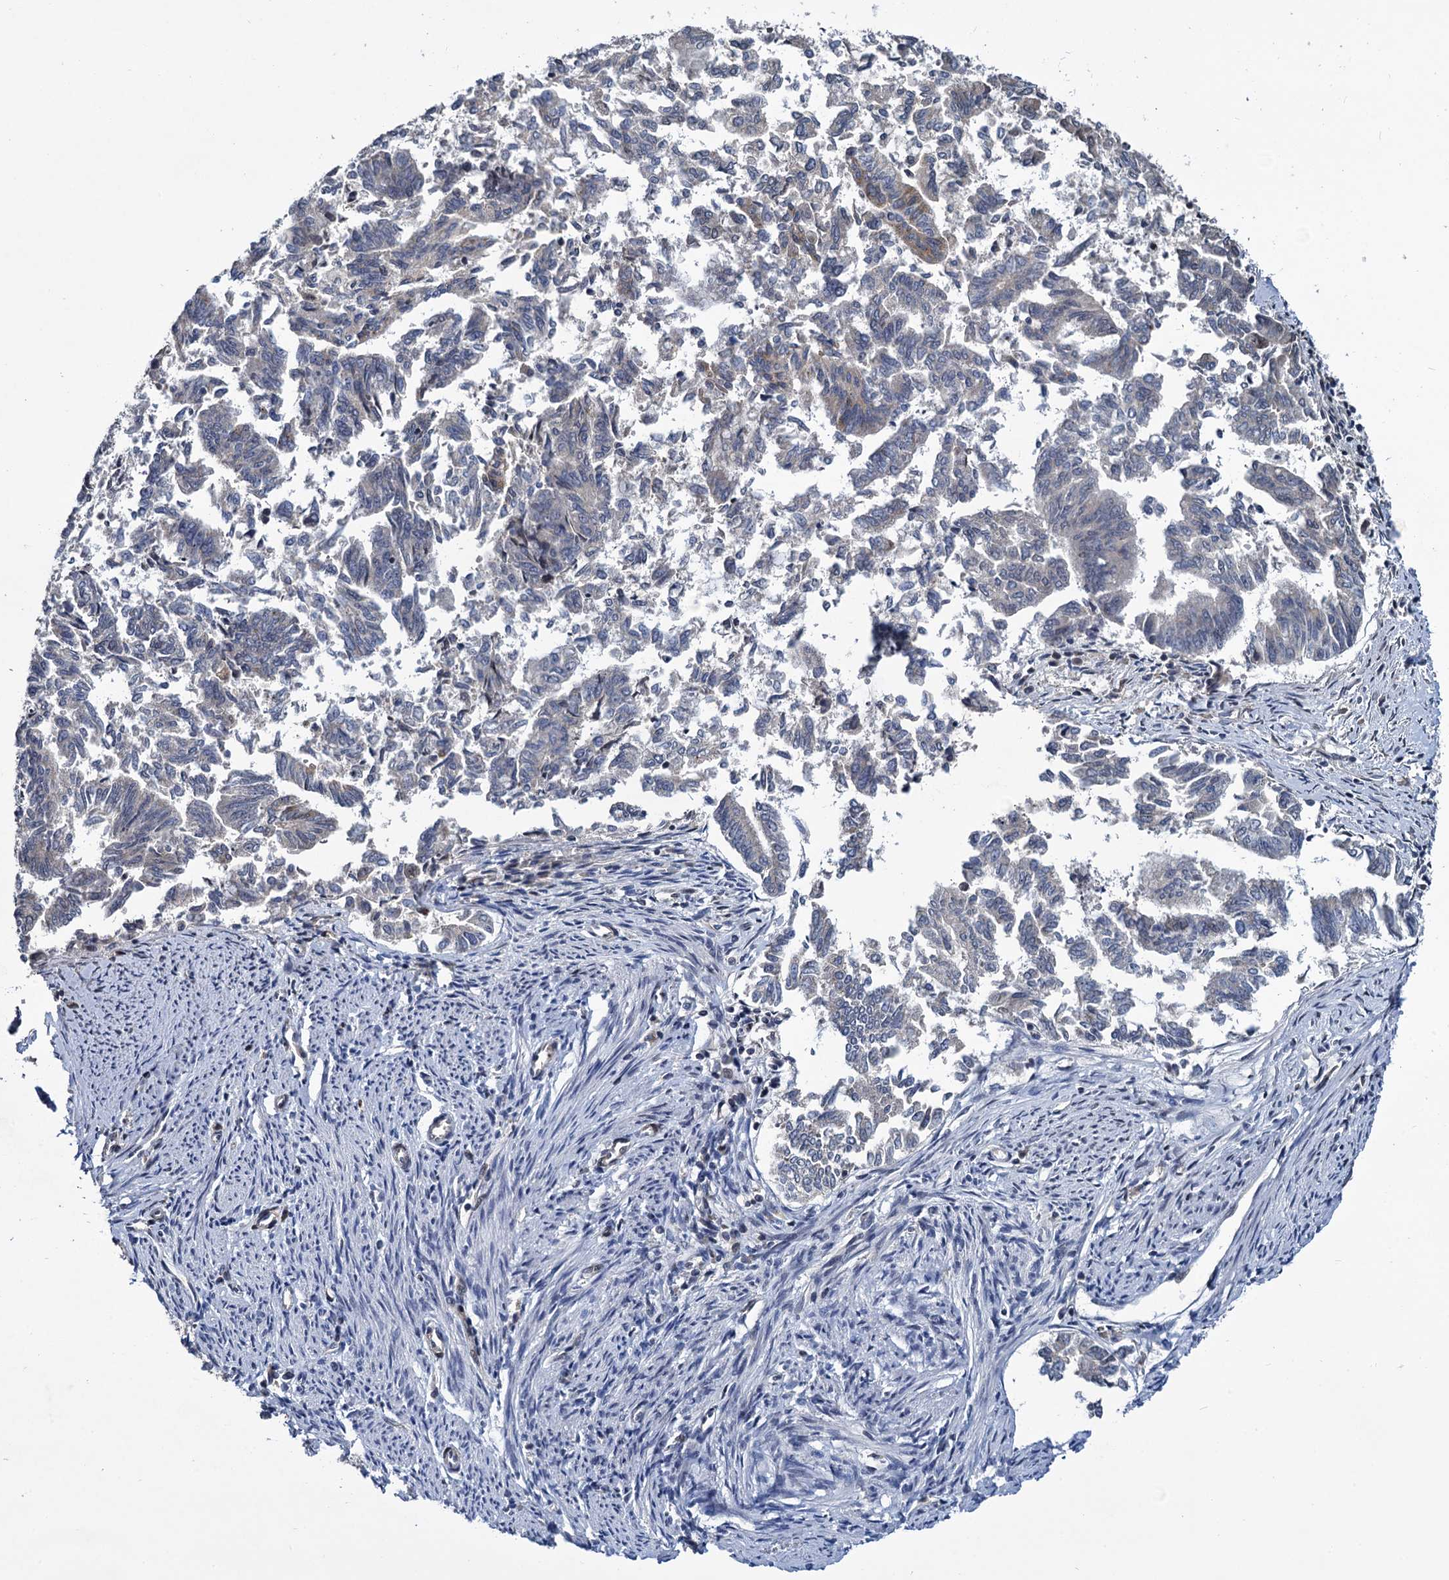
{"staining": {"intensity": "negative", "quantity": "none", "location": "none"}, "tissue": "endometrial cancer", "cell_type": "Tumor cells", "image_type": "cancer", "snomed": [{"axis": "morphology", "description": "Adenocarcinoma, NOS"}, {"axis": "topography", "description": "Endometrium"}], "caption": "Human endometrial cancer (adenocarcinoma) stained for a protein using immunohistochemistry (IHC) displays no expression in tumor cells.", "gene": "ARHGAP42", "patient": {"sex": "female", "age": 79}}